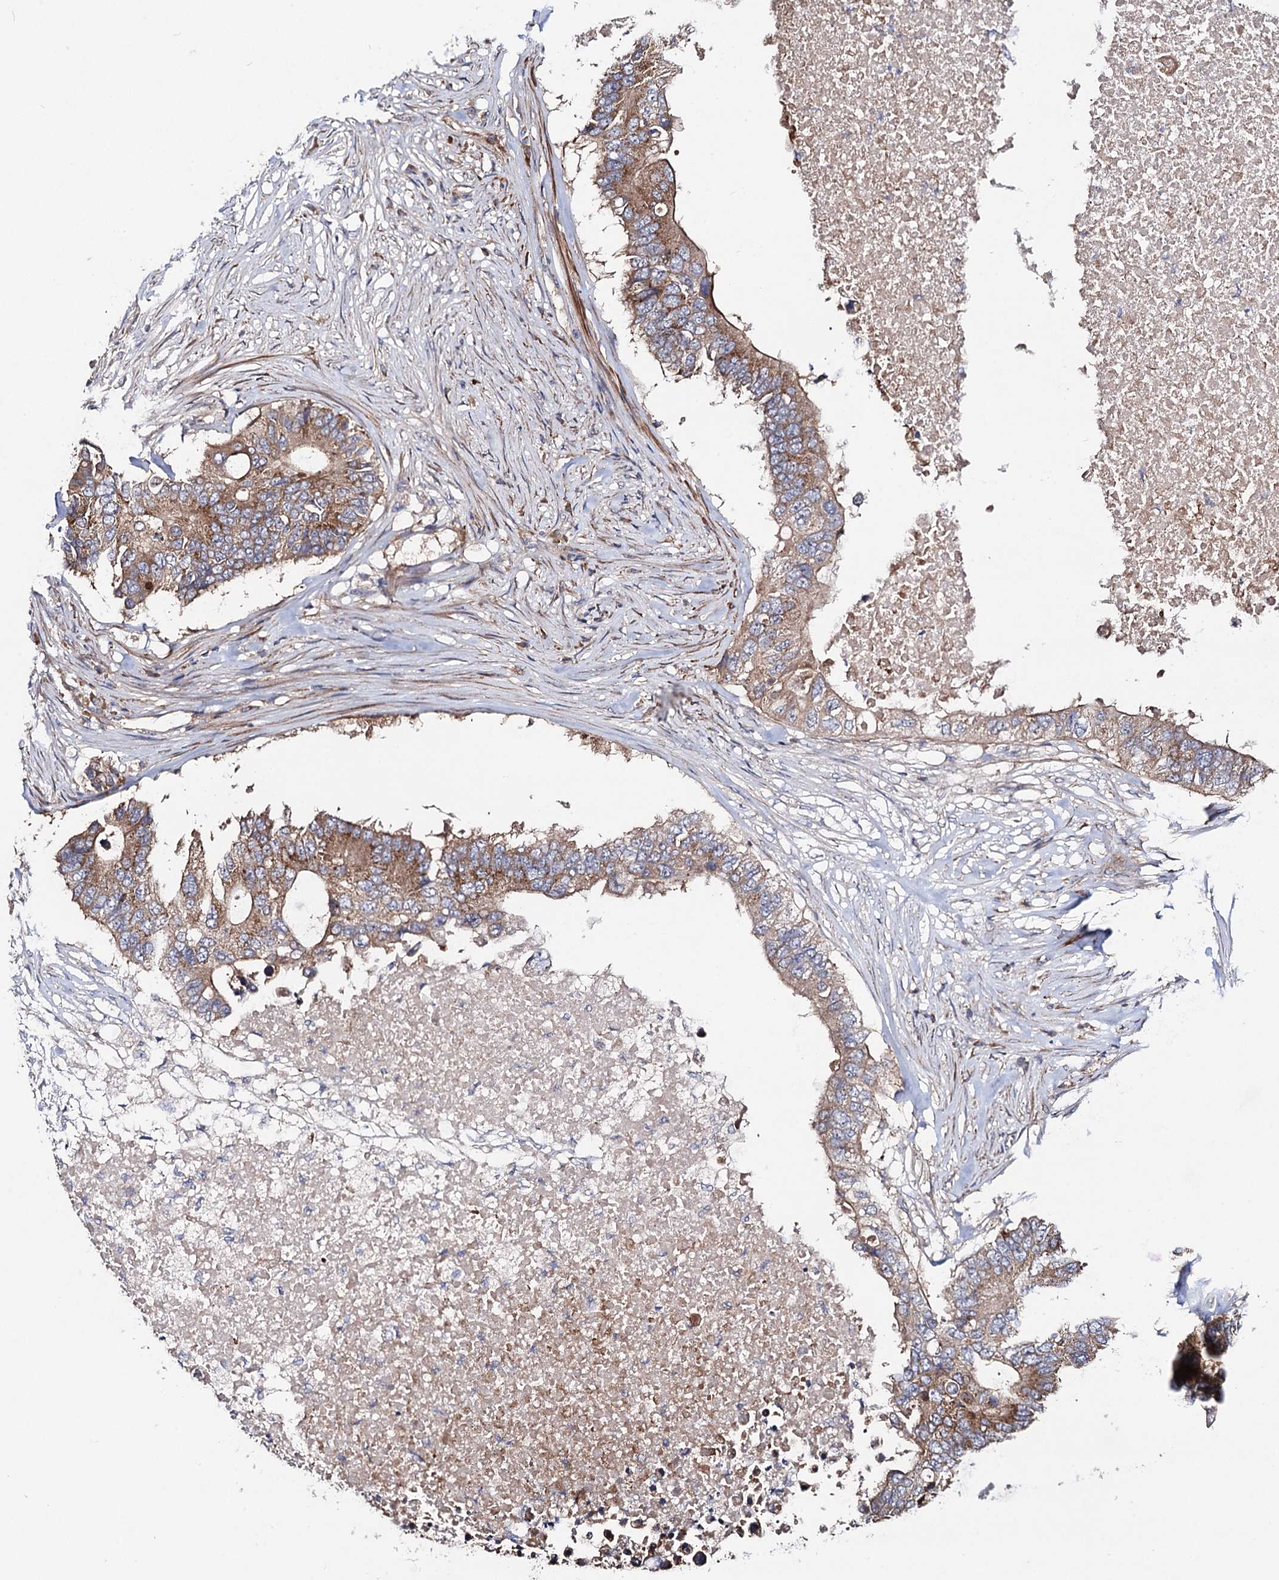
{"staining": {"intensity": "moderate", "quantity": ">75%", "location": "cytoplasmic/membranous"}, "tissue": "colorectal cancer", "cell_type": "Tumor cells", "image_type": "cancer", "snomed": [{"axis": "morphology", "description": "Adenocarcinoma, NOS"}, {"axis": "topography", "description": "Colon"}], "caption": "Moderate cytoplasmic/membranous positivity for a protein is identified in about >75% of tumor cells of colorectal cancer using IHC.", "gene": "DYDC1", "patient": {"sex": "male", "age": 71}}